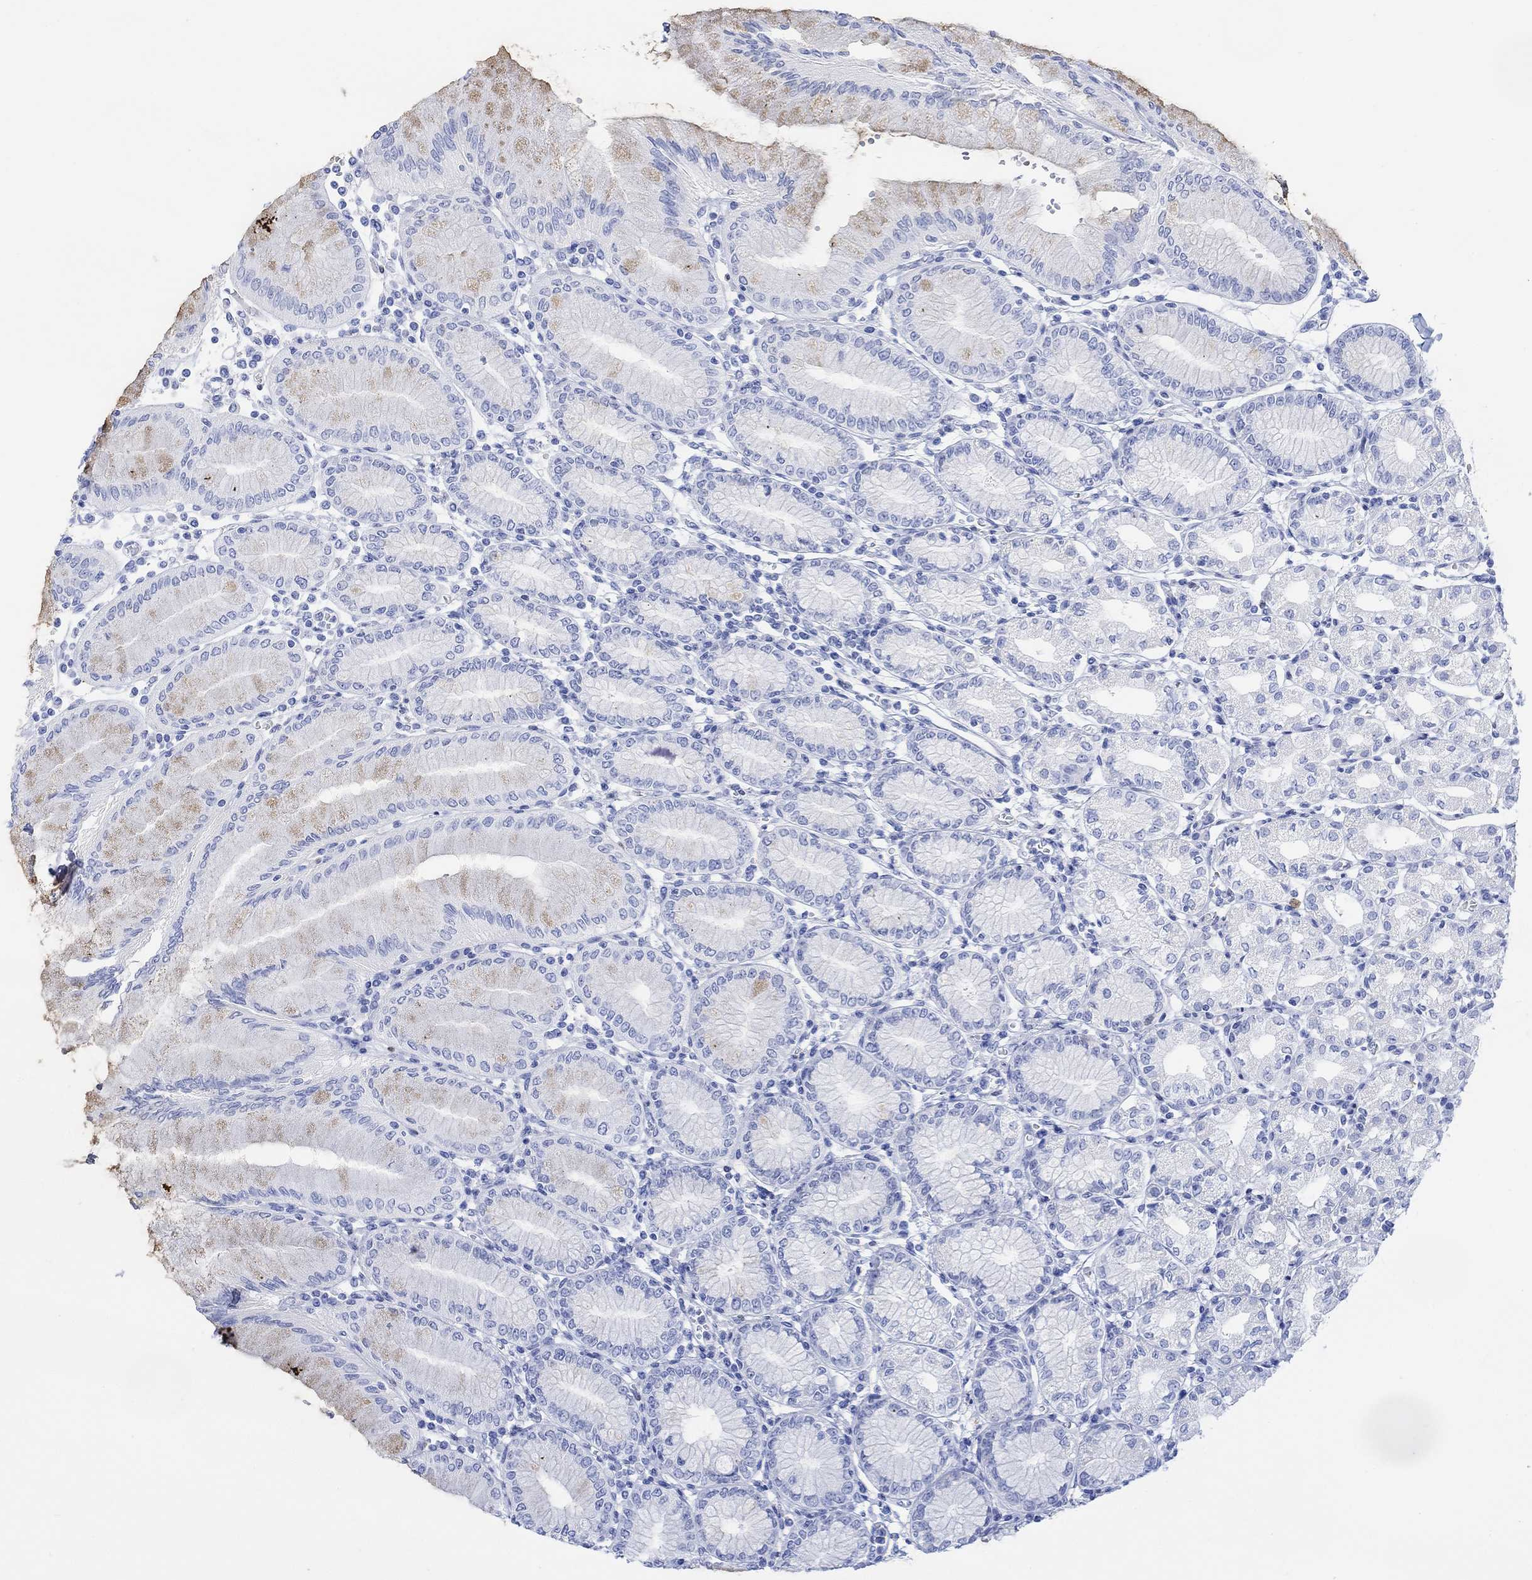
{"staining": {"intensity": "moderate", "quantity": "<25%", "location": "cytoplasmic/membranous"}, "tissue": "stomach", "cell_type": "Glandular cells", "image_type": "normal", "snomed": [{"axis": "morphology", "description": "Normal tissue, NOS"}, {"axis": "topography", "description": "Skeletal muscle"}, {"axis": "topography", "description": "Stomach"}], "caption": "Immunohistochemical staining of normal stomach shows moderate cytoplasmic/membranous protein positivity in about <25% of glandular cells.", "gene": "TPPP3", "patient": {"sex": "female", "age": 57}}